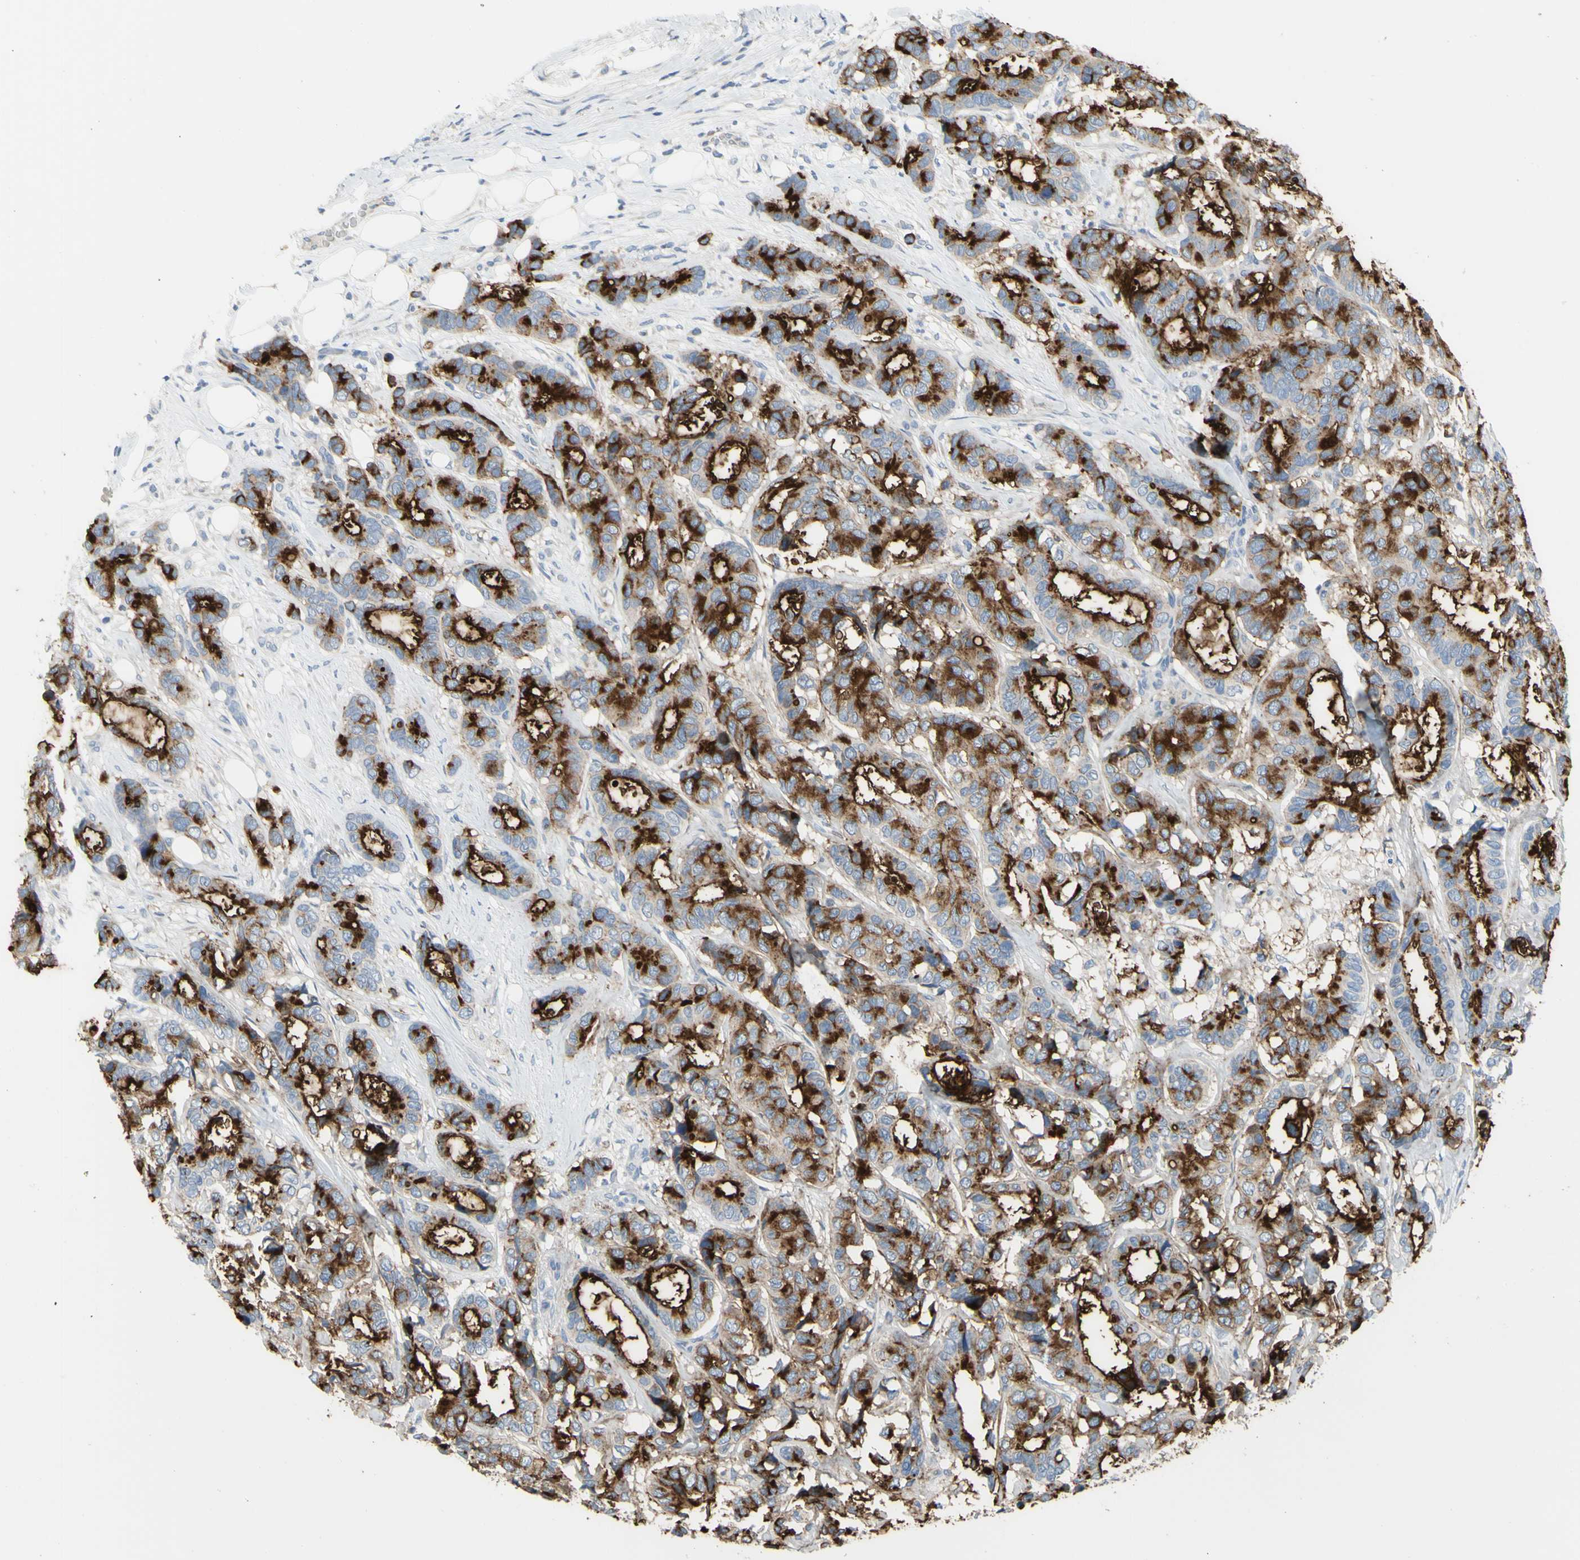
{"staining": {"intensity": "strong", "quantity": ">75%", "location": "cytoplasmic/membranous"}, "tissue": "breast cancer", "cell_type": "Tumor cells", "image_type": "cancer", "snomed": [{"axis": "morphology", "description": "Duct carcinoma"}, {"axis": "topography", "description": "Breast"}], "caption": "Immunohistochemistry staining of breast cancer, which shows high levels of strong cytoplasmic/membranous positivity in about >75% of tumor cells indicating strong cytoplasmic/membranous protein staining. The staining was performed using DAB (brown) for protein detection and nuclei were counterstained in hematoxylin (blue).", "gene": "MUC1", "patient": {"sex": "female", "age": 87}}